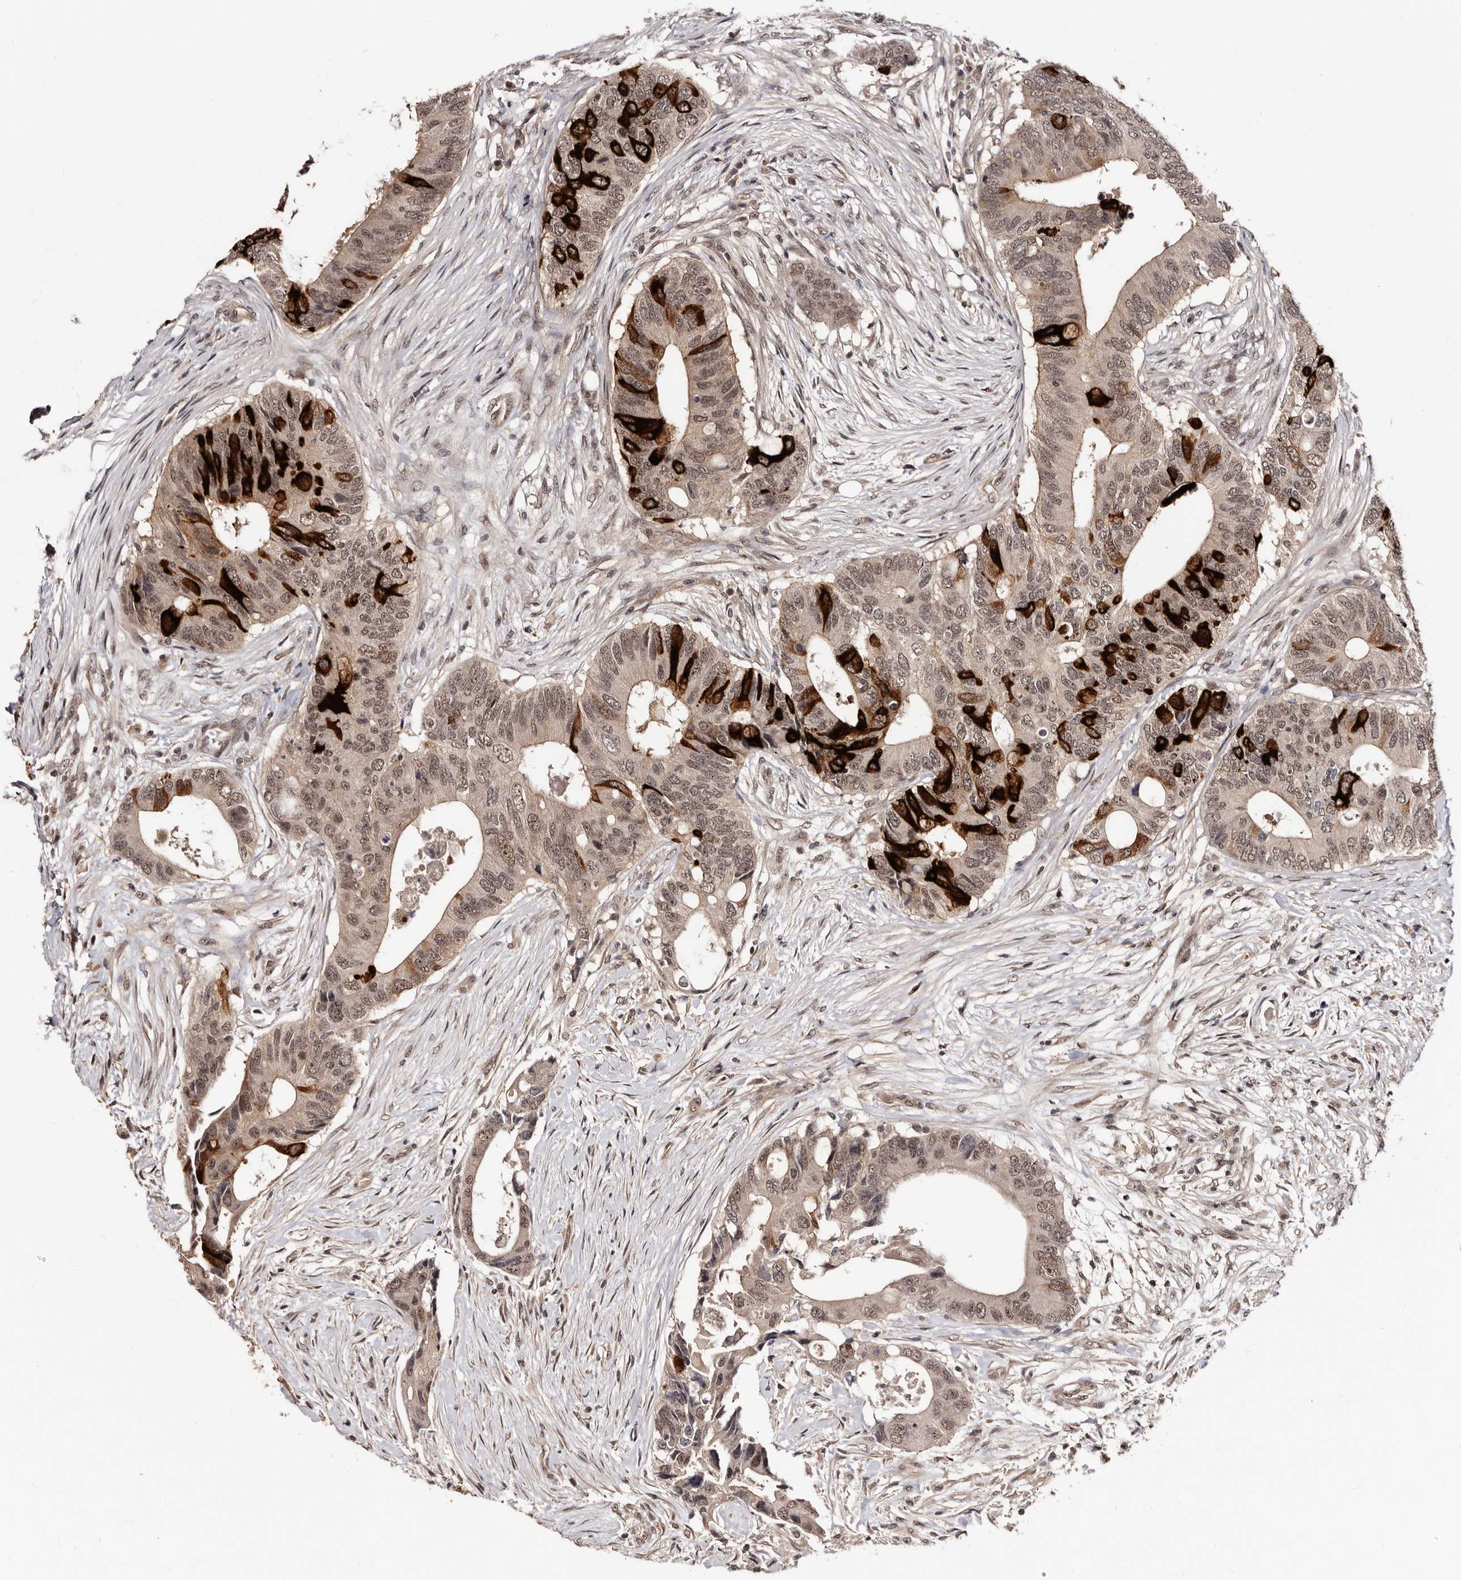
{"staining": {"intensity": "strong", "quantity": "25%-75%", "location": "cytoplasmic/membranous,nuclear"}, "tissue": "colorectal cancer", "cell_type": "Tumor cells", "image_type": "cancer", "snomed": [{"axis": "morphology", "description": "Adenocarcinoma, NOS"}, {"axis": "topography", "description": "Colon"}], "caption": "Immunohistochemical staining of human colorectal adenocarcinoma reveals high levels of strong cytoplasmic/membranous and nuclear staining in about 25%-75% of tumor cells.", "gene": "TBC1D22B", "patient": {"sex": "male", "age": 71}}